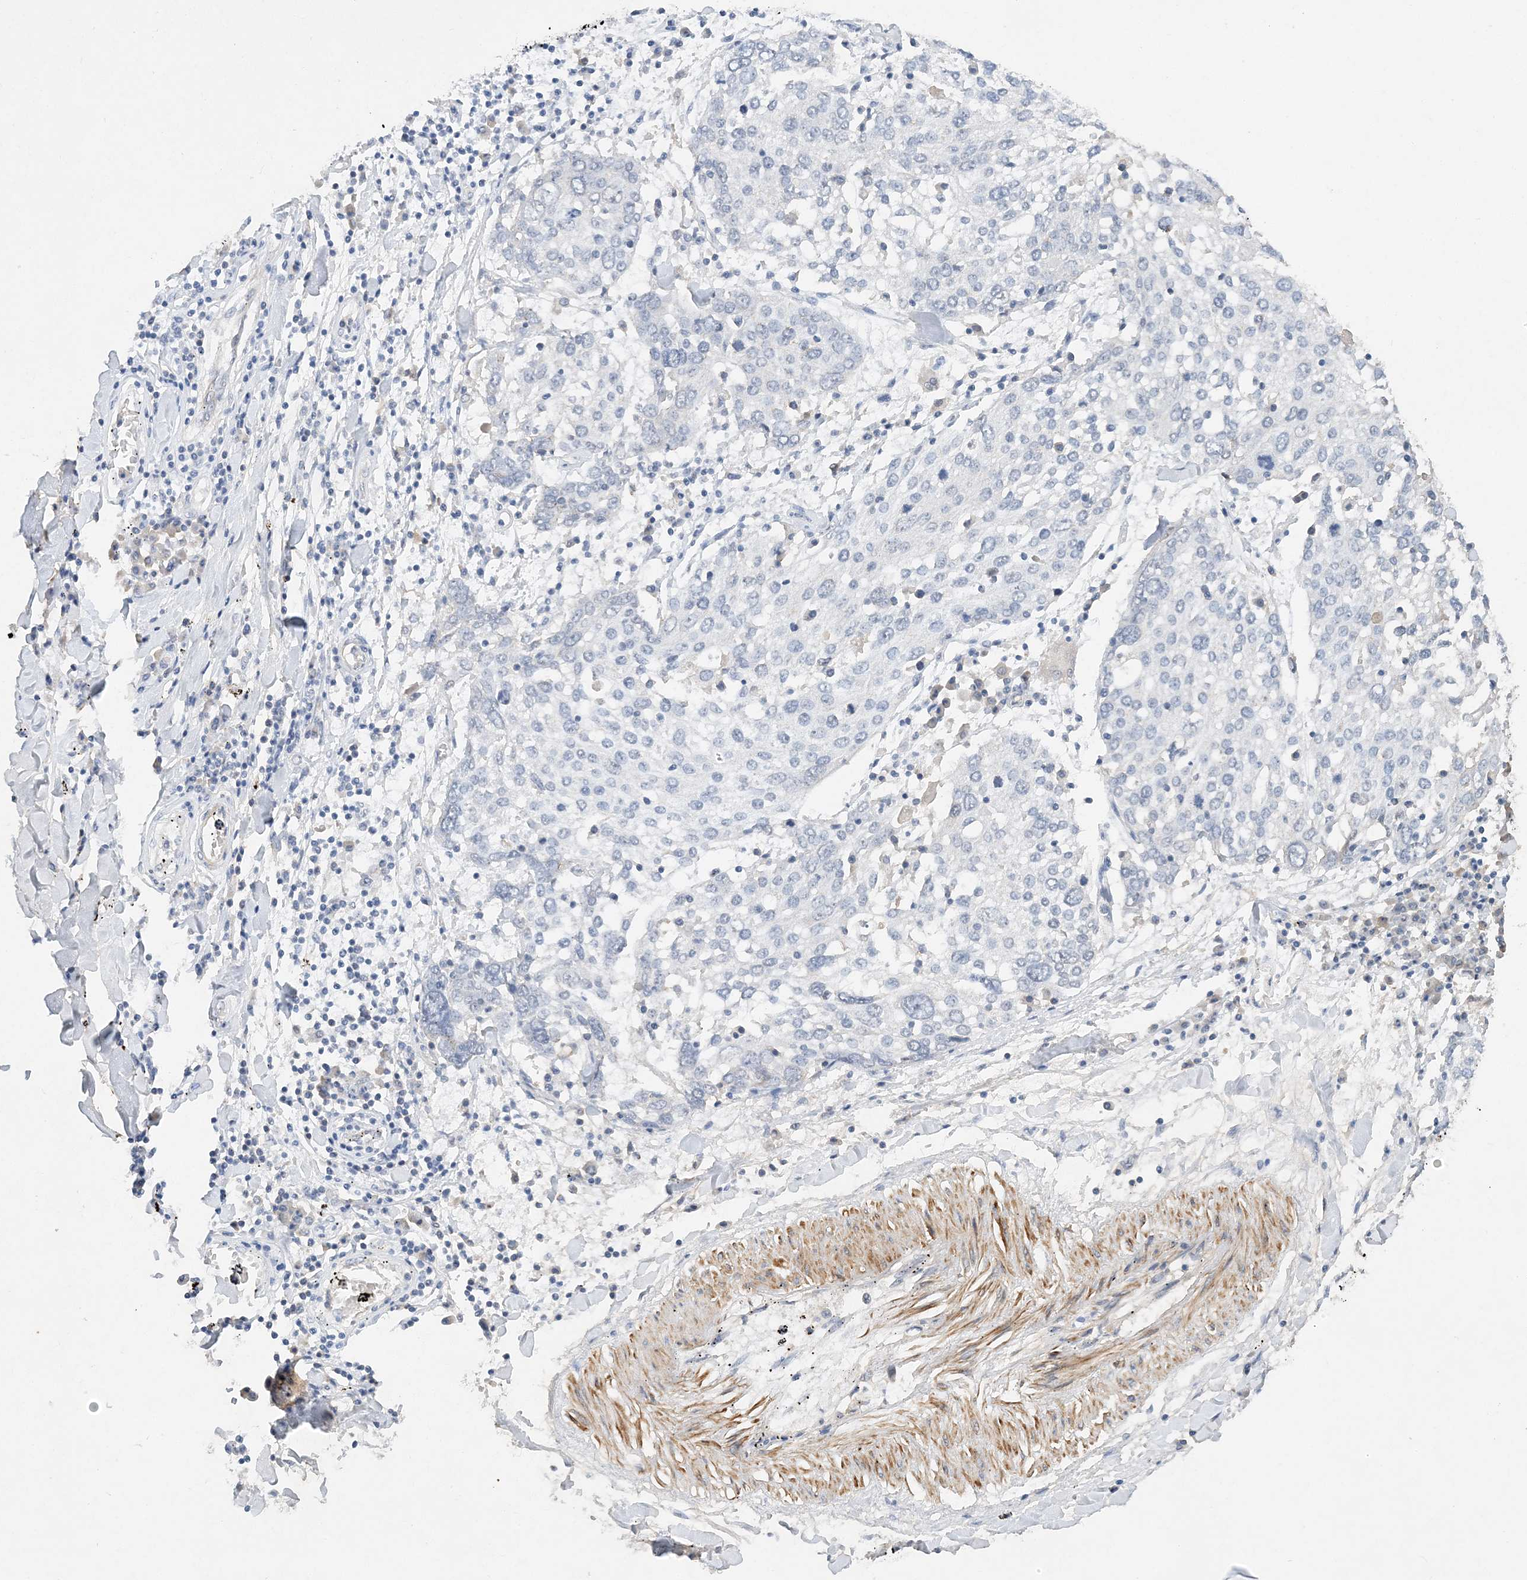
{"staining": {"intensity": "negative", "quantity": "none", "location": "none"}, "tissue": "lung cancer", "cell_type": "Tumor cells", "image_type": "cancer", "snomed": [{"axis": "morphology", "description": "Squamous cell carcinoma, NOS"}, {"axis": "topography", "description": "Lung"}], "caption": "A micrograph of lung cancer stained for a protein demonstrates no brown staining in tumor cells.", "gene": "C11orf58", "patient": {"sex": "male", "age": 65}}